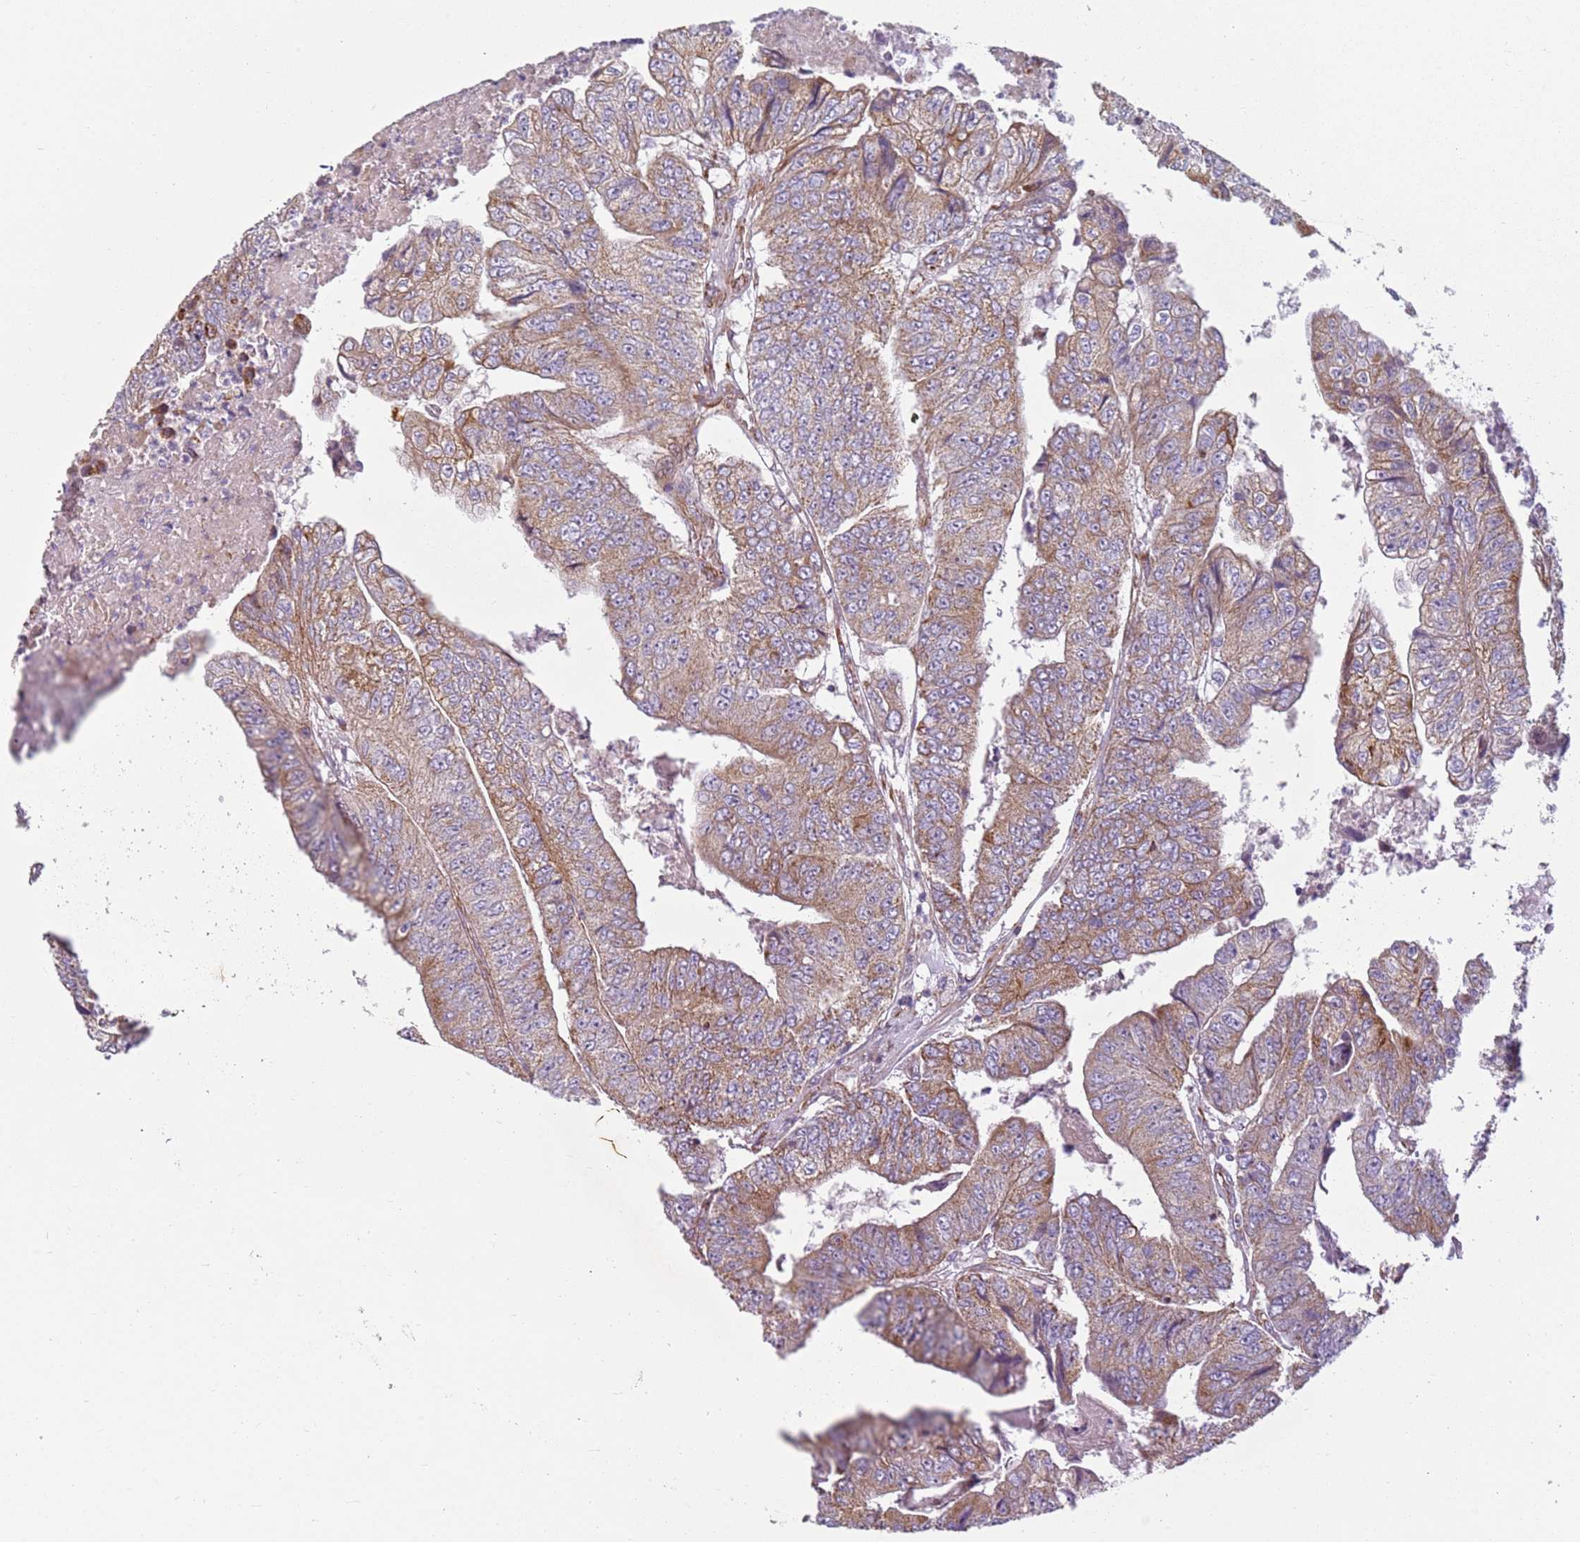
{"staining": {"intensity": "moderate", "quantity": "25%-75%", "location": "cytoplasmic/membranous"}, "tissue": "colorectal cancer", "cell_type": "Tumor cells", "image_type": "cancer", "snomed": [{"axis": "morphology", "description": "Adenocarcinoma, NOS"}, {"axis": "topography", "description": "Colon"}], "caption": "A brown stain shows moderate cytoplasmic/membranous staining of a protein in colorectal cancer tumor cells.", "gene": "TMEM200C", "patient": {"sex": "female", "age": 67}}